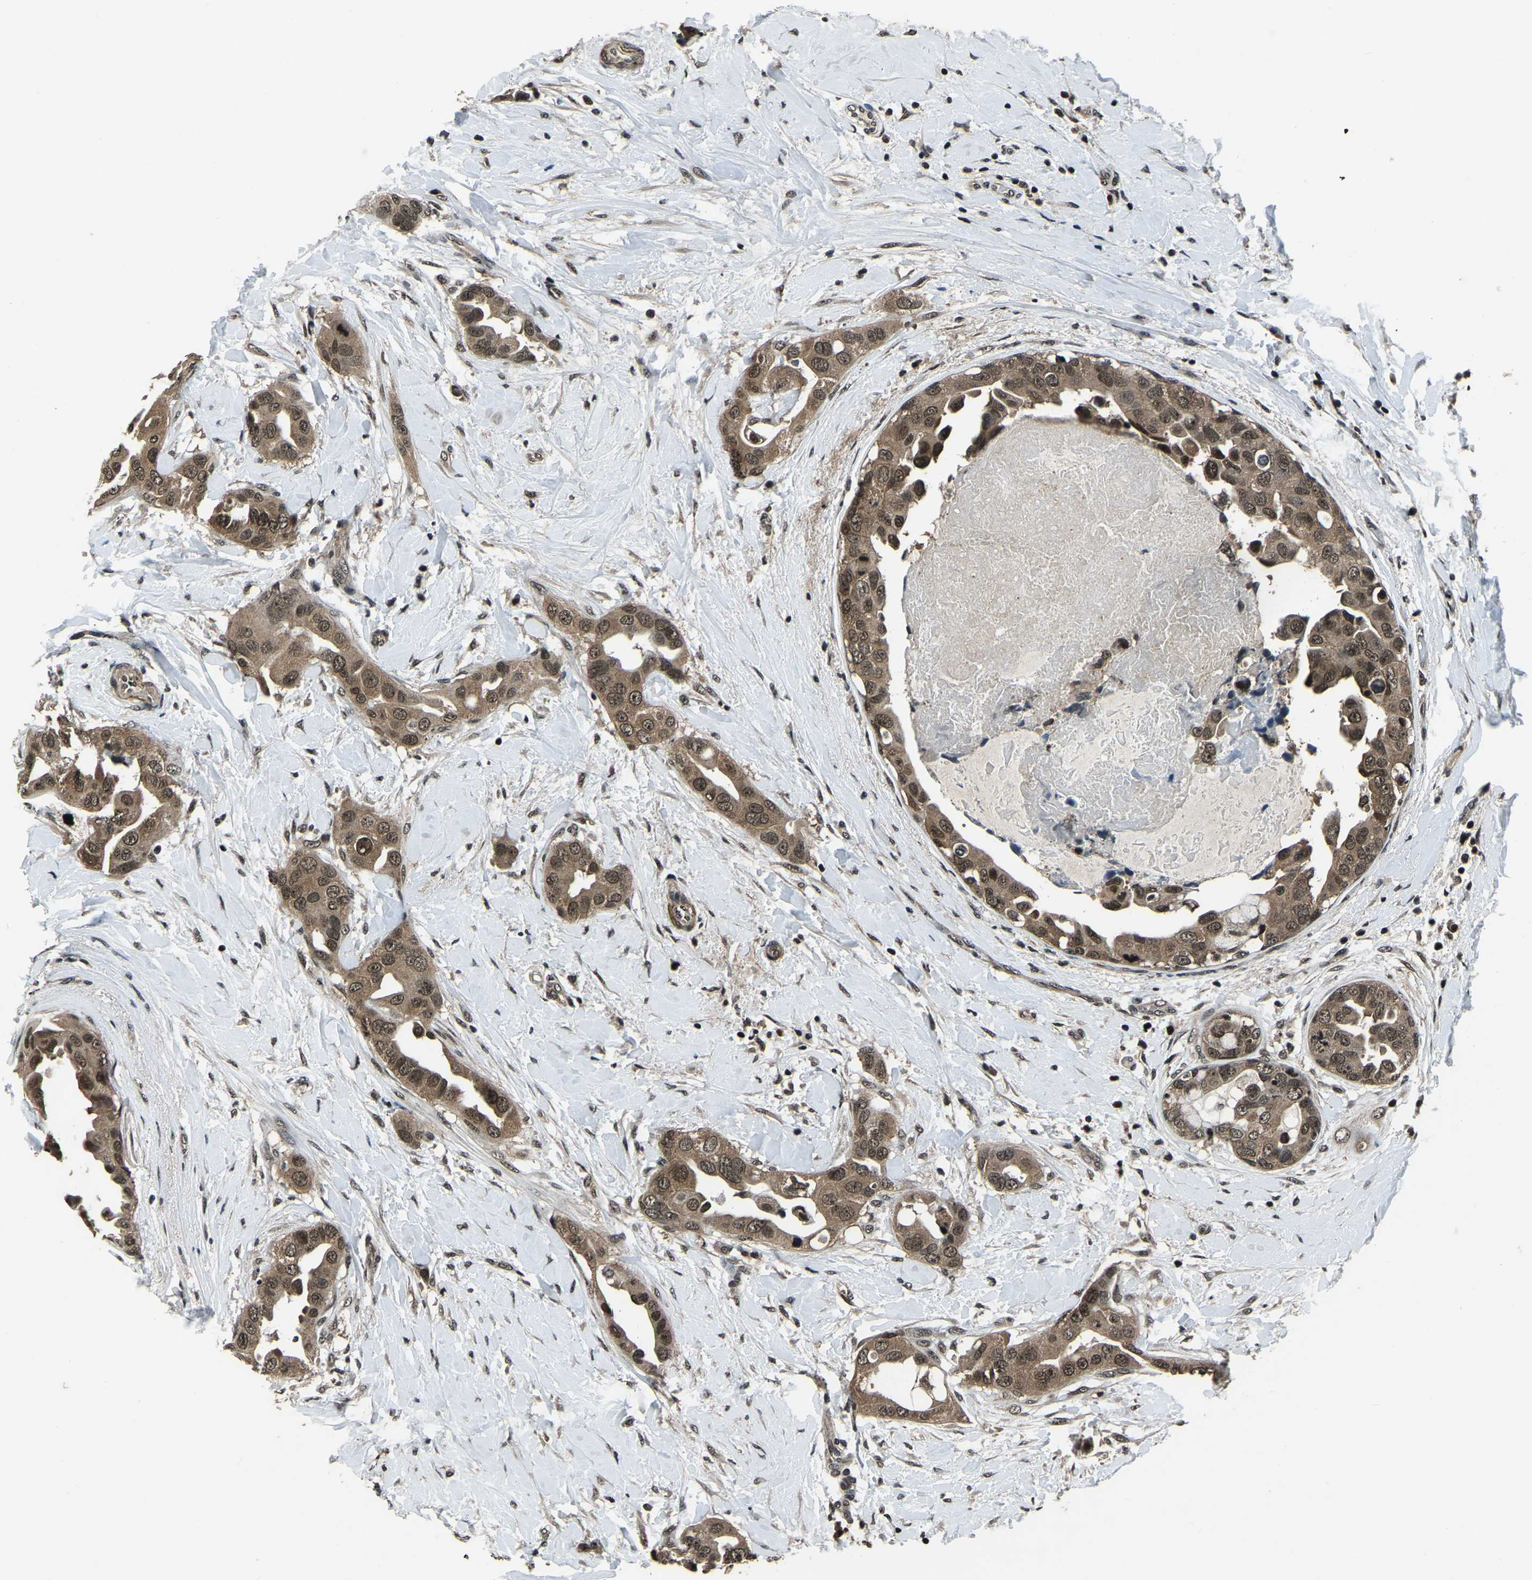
{"staining": {"intensity": "moderate", "quantity": ">75%", "location": "cytoplasmic/membranous,nuclear"}, "tissue": "breast cancer", "cell_type": "Tumor cells", "image_type": "cancer", "snomed": [{"axis": "morphology", "description": "Duct carcinoma"}, {"axis": "topography", "description": "Breast"}], "caption": "The histopathology image displays staining of breast invasive ductal carcinoma, revealing moderate cytoplasmic/membranous and nuclear protein expression (brown color) within tumor cells.", "gene": "ANKIB1", "patient": {"sex": "female", "age": 40}}